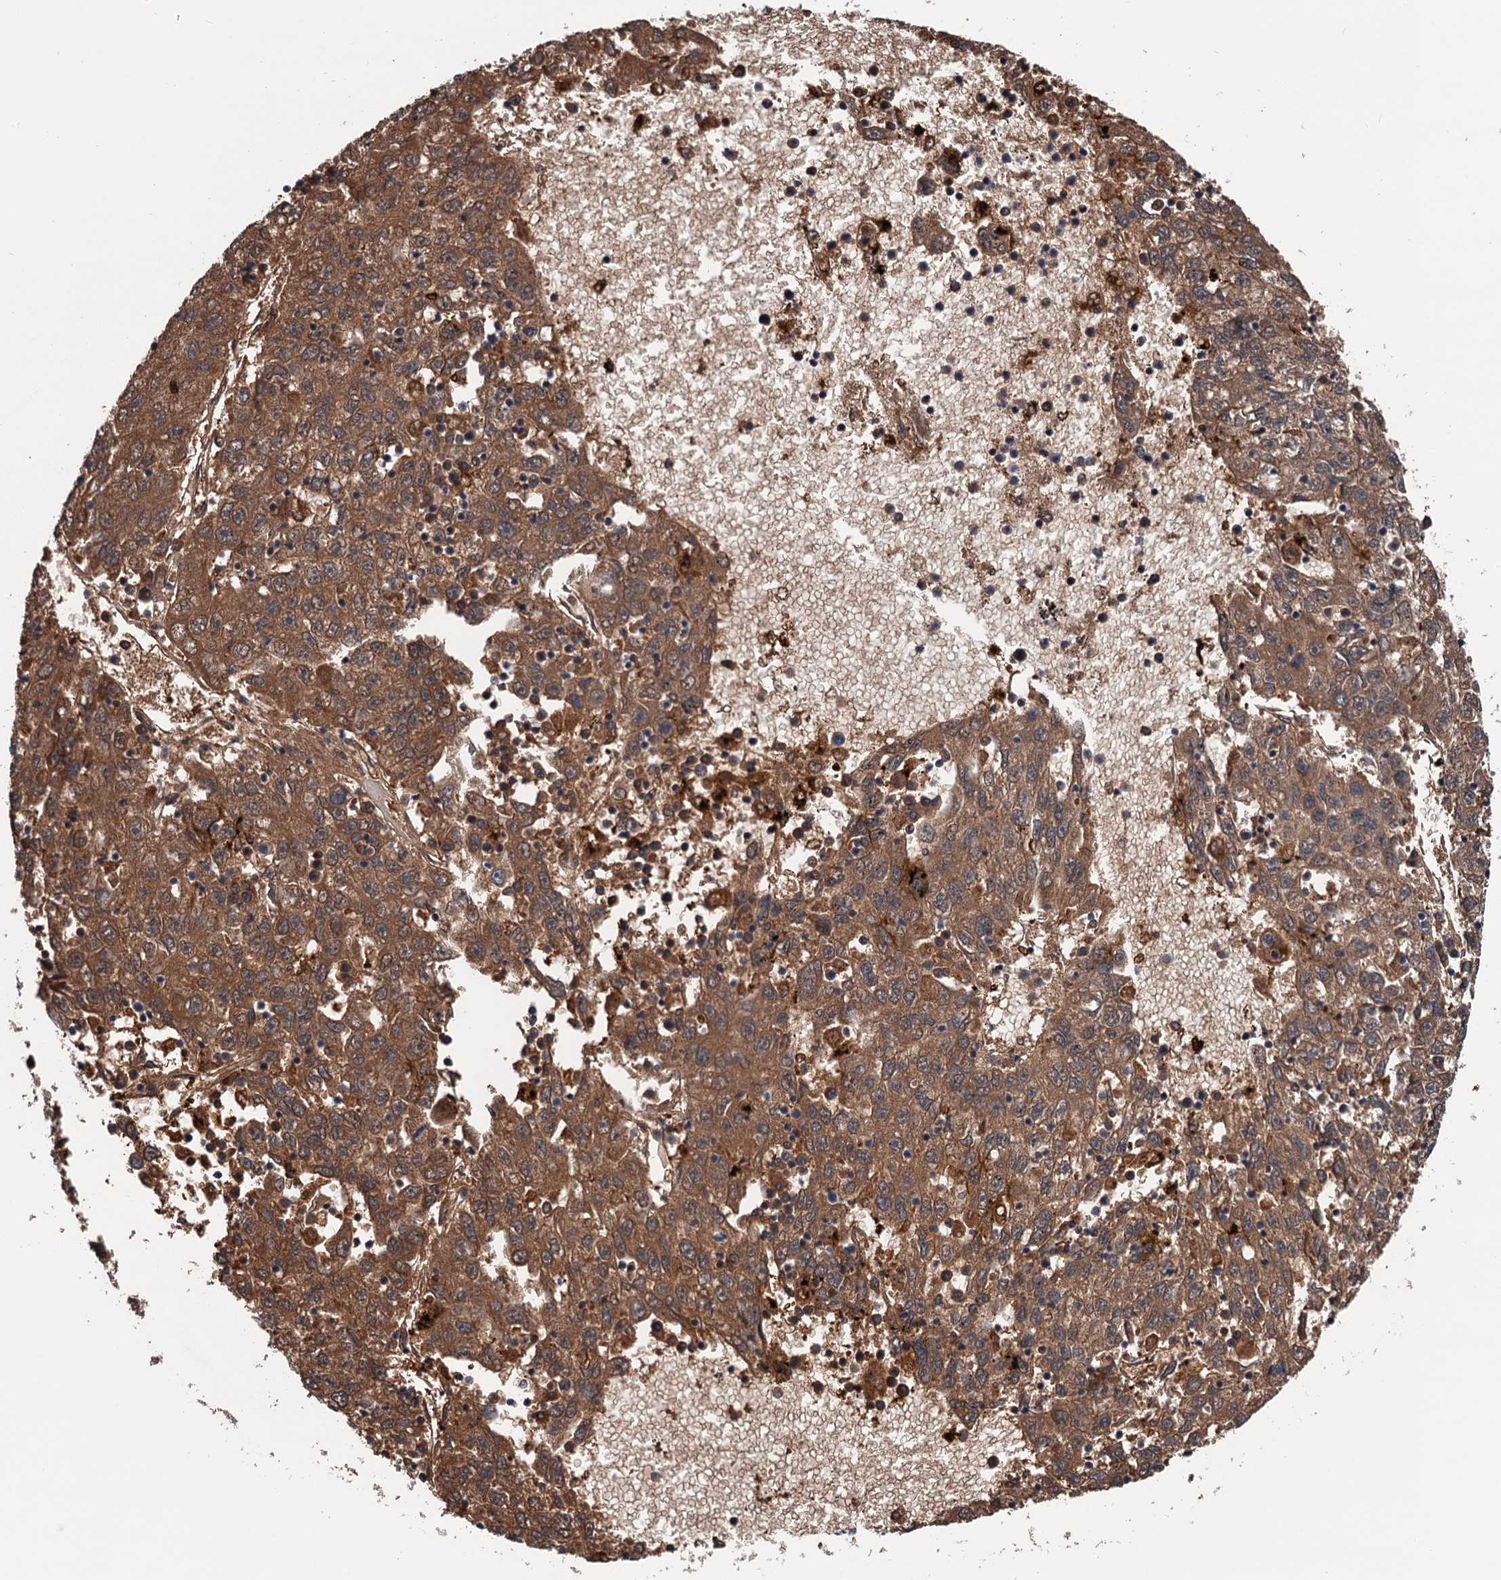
{"staining": {"intensity": "moderate", "quantity": ">75%", "location": "cytoplasmic/membranous"}, "tissue": "liver cancer", "cell_type": "Tumor cells", "image_type": "cancer", "snomed": [{"axis": "morphology", "description": "Carcinoma, Hepatocellular, NOS"}, {"axis": "topography", "description": "Liver"}], "caption": "About >75% of tumor cells in liver hepatocellular carcinoma show moderate cytoplasmic/membranous protein staining as visualized by brown immunohistochemical staining.", "gene": "CSTPP1", "patient": {"sex": "male", "age": 49}}